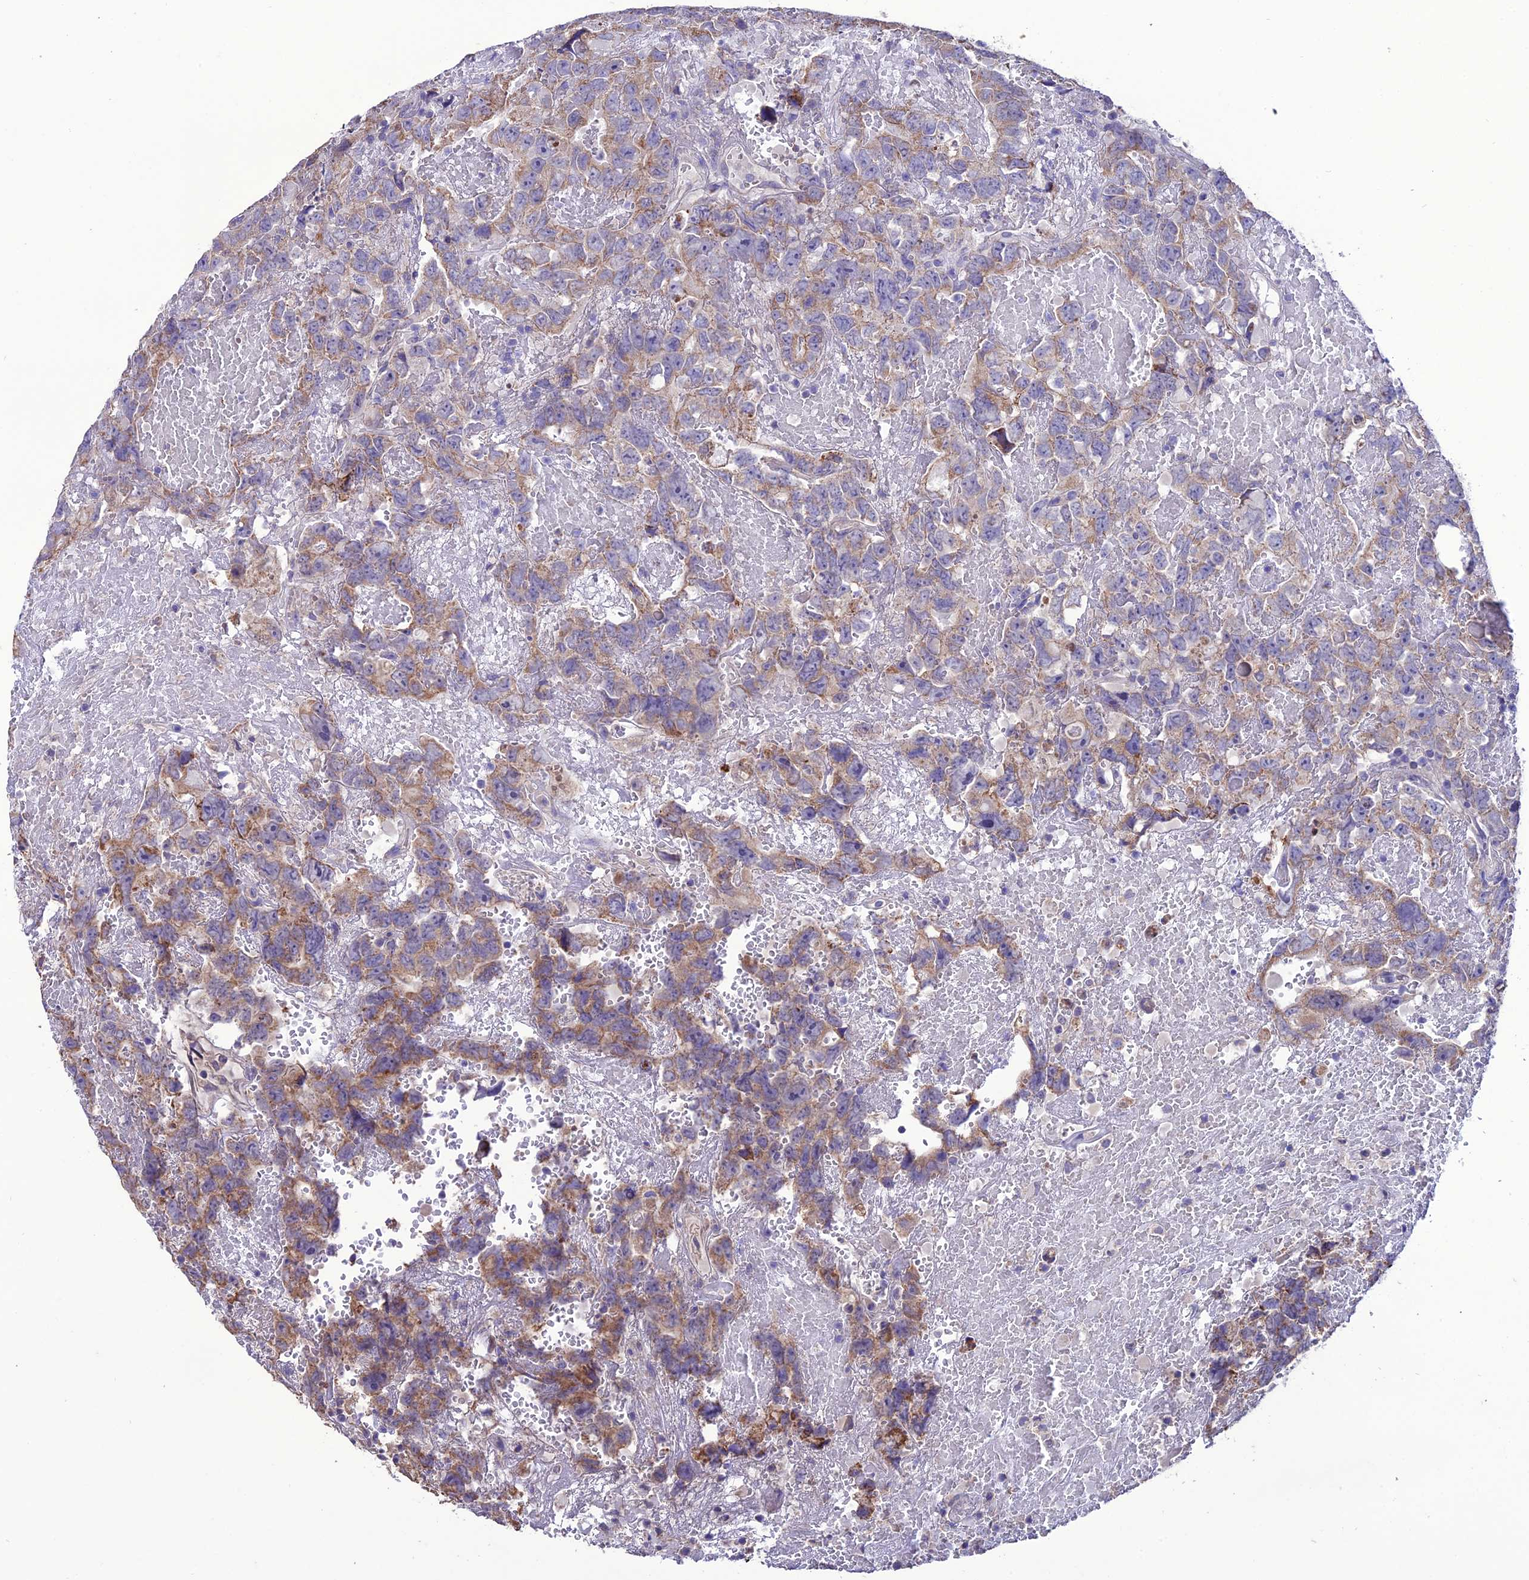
{"staining": {"intensity": "moderate", "quantity": "25%-75%", "location": "cytoplasmic/membranous"}, "tissue": "testis cancer", "cell_type": "Tumor cells", "image_type": "cancer", "snomed": [{"axis": "morphology", "description": "Carcinoma, Embryonal, NOS"}, {"axis": "topography", "description": "Testis"}], "caption": "Moderate cytoplasmic/membranous expression is present in about 25%-75% of tumor cells in testis embryonal carcinoma.", "gene": "HOGA1", "patient": {"sex": "male", "age": 45}}